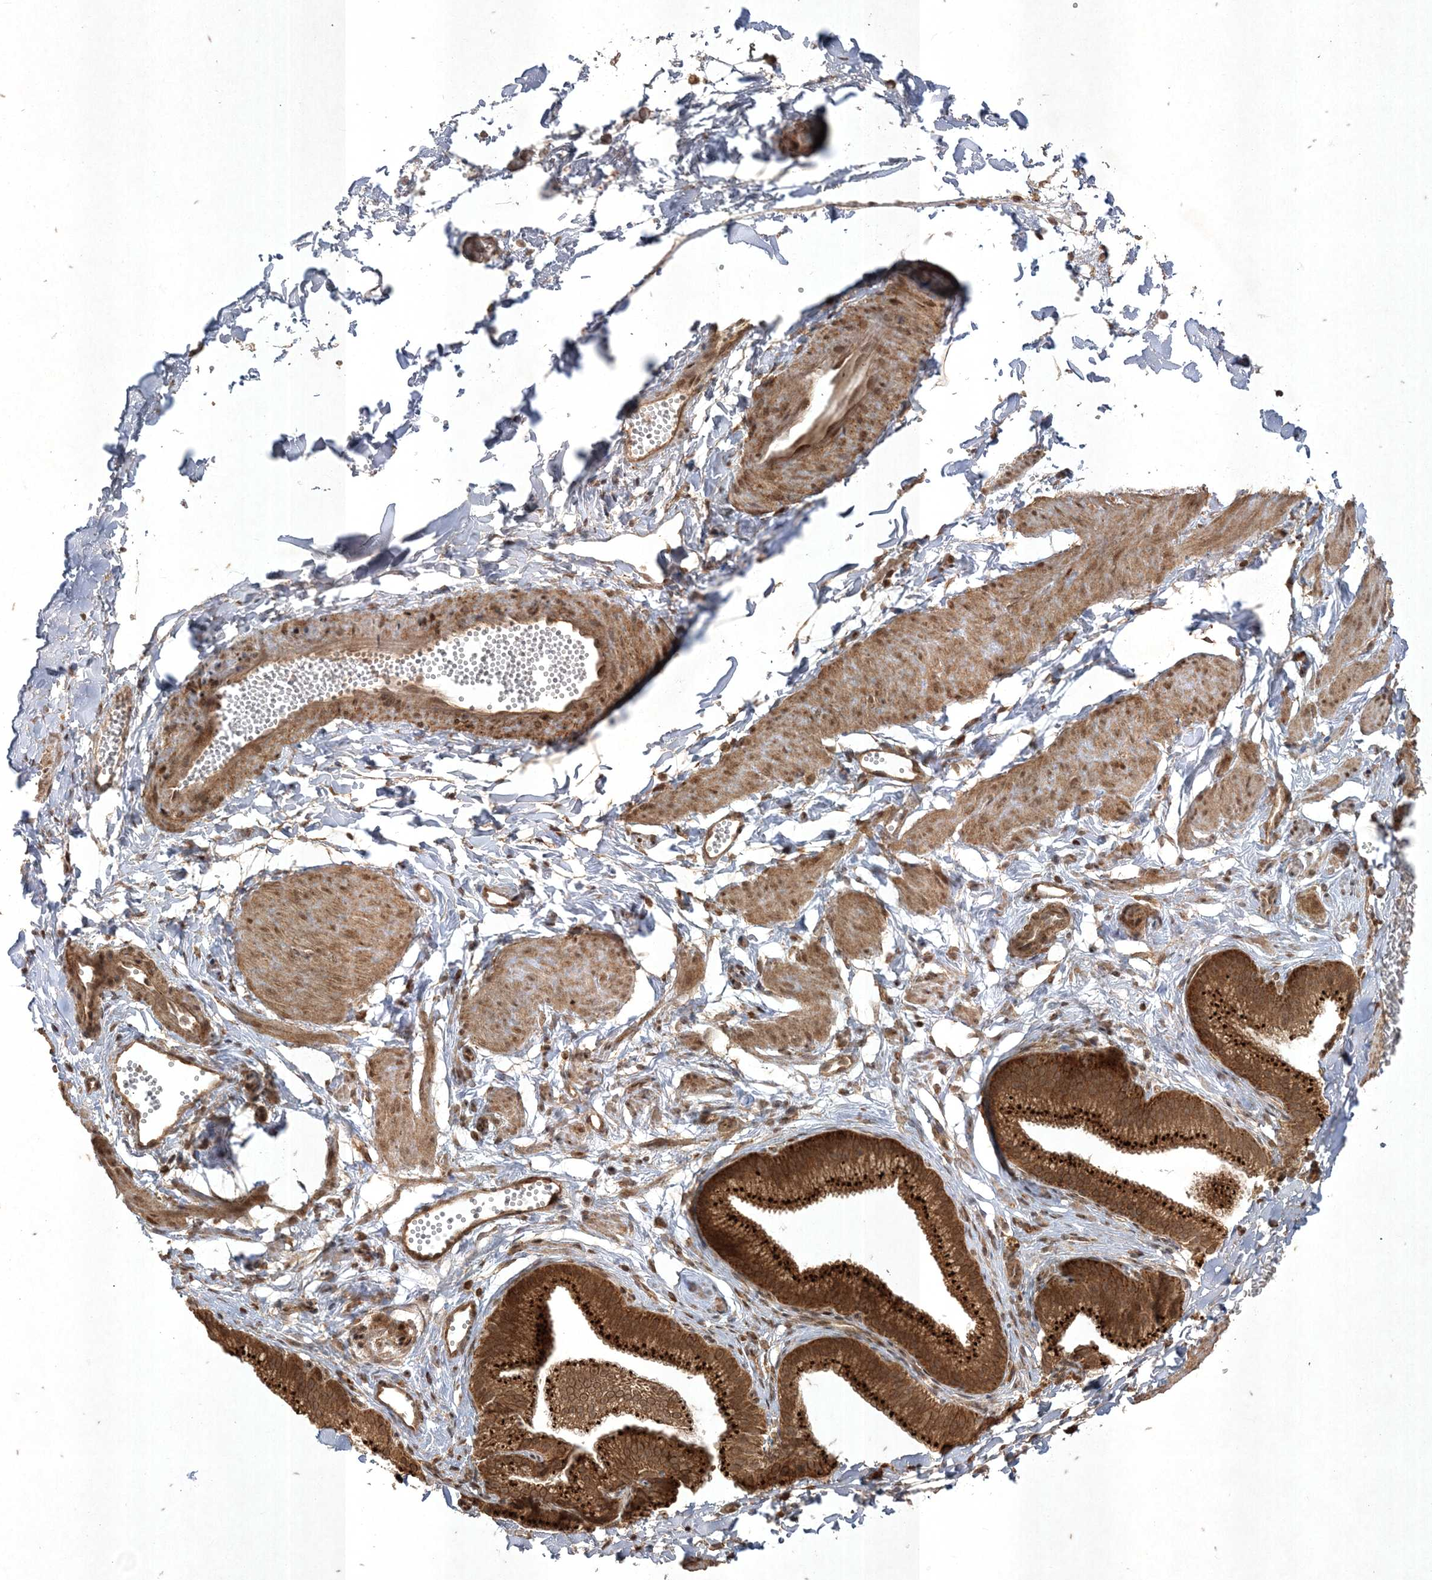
{"staining": {"intensity": "moderate", "quantity": ">75%", "location": "cytoplasmic/membranous"}, "tissue": "adipose tissue", "cell_type": "Adipocytes", "image_type": "normal", "snomed": [{"axis": "morphology", "description": "Normal tissue, NOS"}, {"axis": "topography", "description": "Gallbladder"}, {"axis": "topography", "description": "Peripheral nerve tissue"}], "caption": "Benign adipose tissue shows moderate cytoplasmic/membranous expression in approximately >75% of adipocytes (brown staining indicates protein expression, while blue staining denotes nuclei)..", "gene": "RRAS", "patient": {"sex": "male", "age": 38}}